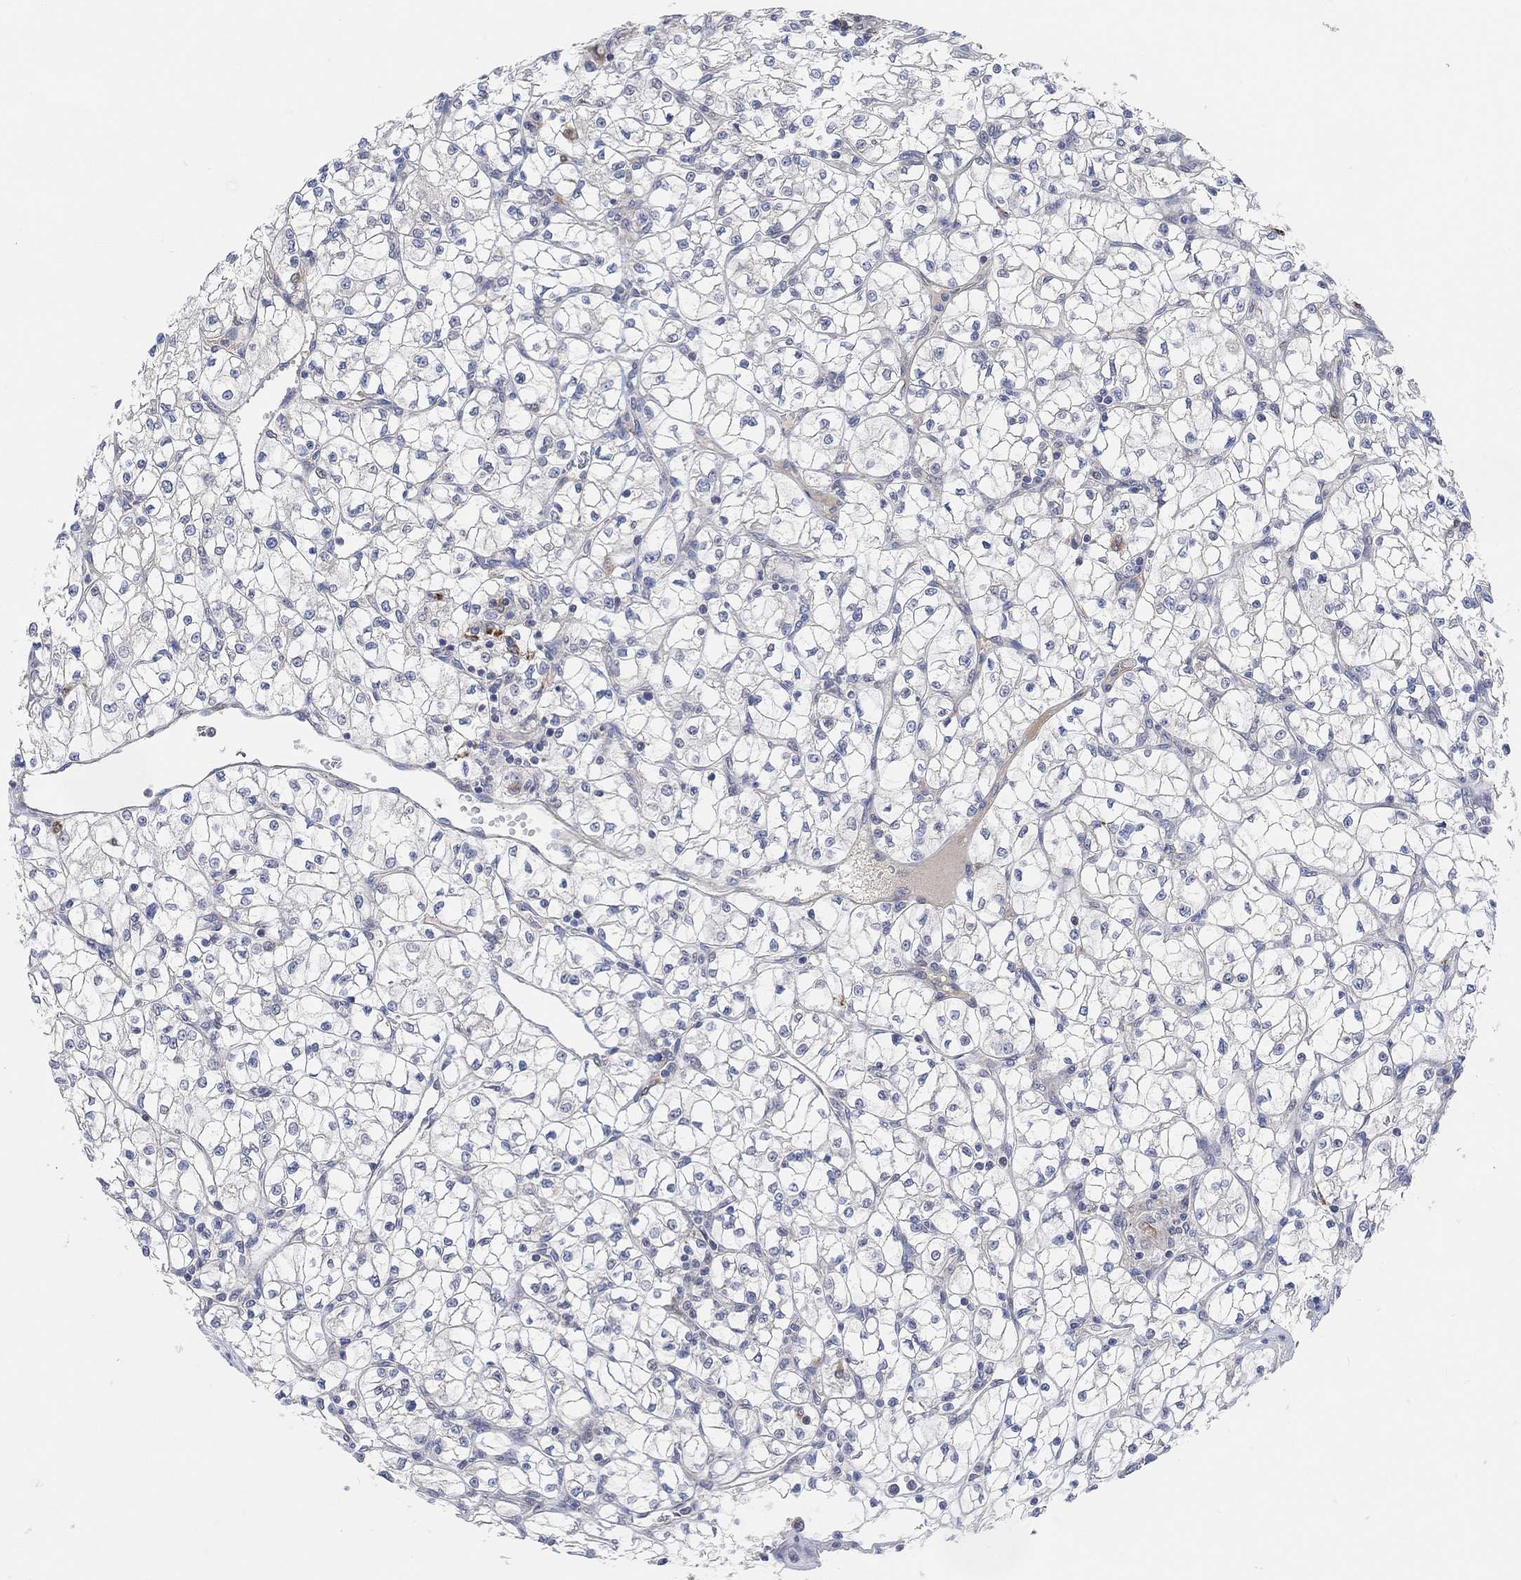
{"staining": {"intensity": "negative", "quantity": "none", "location": "none"}, "tissue": "renal cancer", "cell_type": "Tumor cells", "image_type": "cancer", "snomed": [{"axis": "morphology", "description": "Adenocarcinoma, NOS"}, {"axis": "topography", "description": "Kidney"}], "caption": "The micrograph demonstrates no significant expression in tumor cells of renal cancer.", "gene": "HCRTR1", "patient": {"sex": "female", "age": 64}}